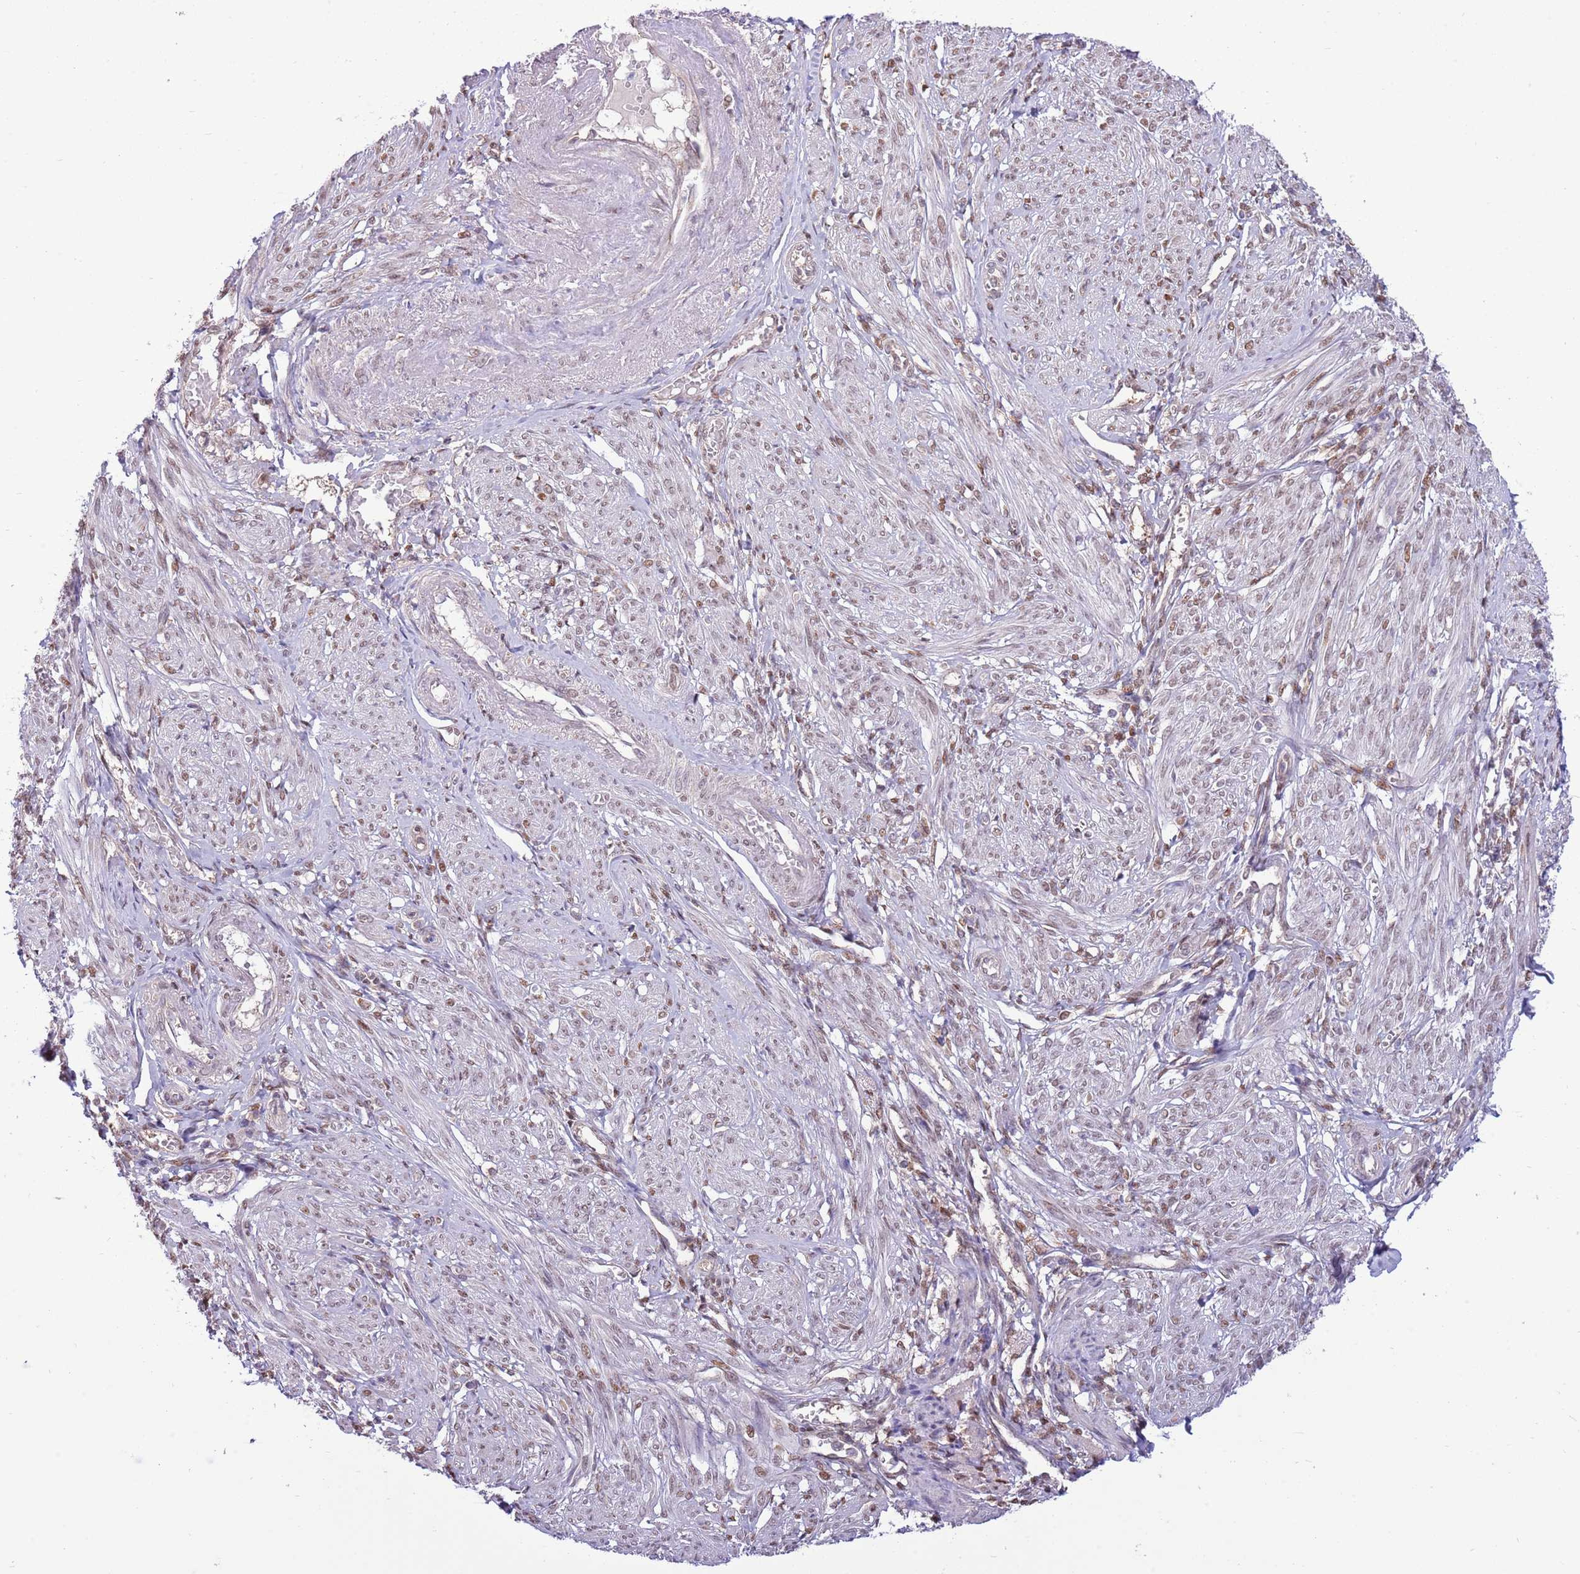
{"staining": {"intensity": "weak", "quantity": "25%-75%", "location": "nuclear"}, "tissue": "smooth muscle", "cell_type": "Smooth muscle cells", "image_type": "normal", "snomed": [{"axis": "morphology", "description": "Normal tissue, NOS"}, {"axis": "topography", "description": "Smooth muscle"}], "caption": "High-magnification brightfield microscopy of normal smooth muscle stained with DAB (brown) and counterstained with hematoxylin (blue). smooth muscle cells exhibit weak nuclear positivity is present in approximately25%-75% of cells. The protein is stained brown, and the nuclei are stained in blue (DAB IHC with brightfield microscopy, high magnification).", "gene": "ARL2BP", "patient": {"sex": "female", "age": 39}}